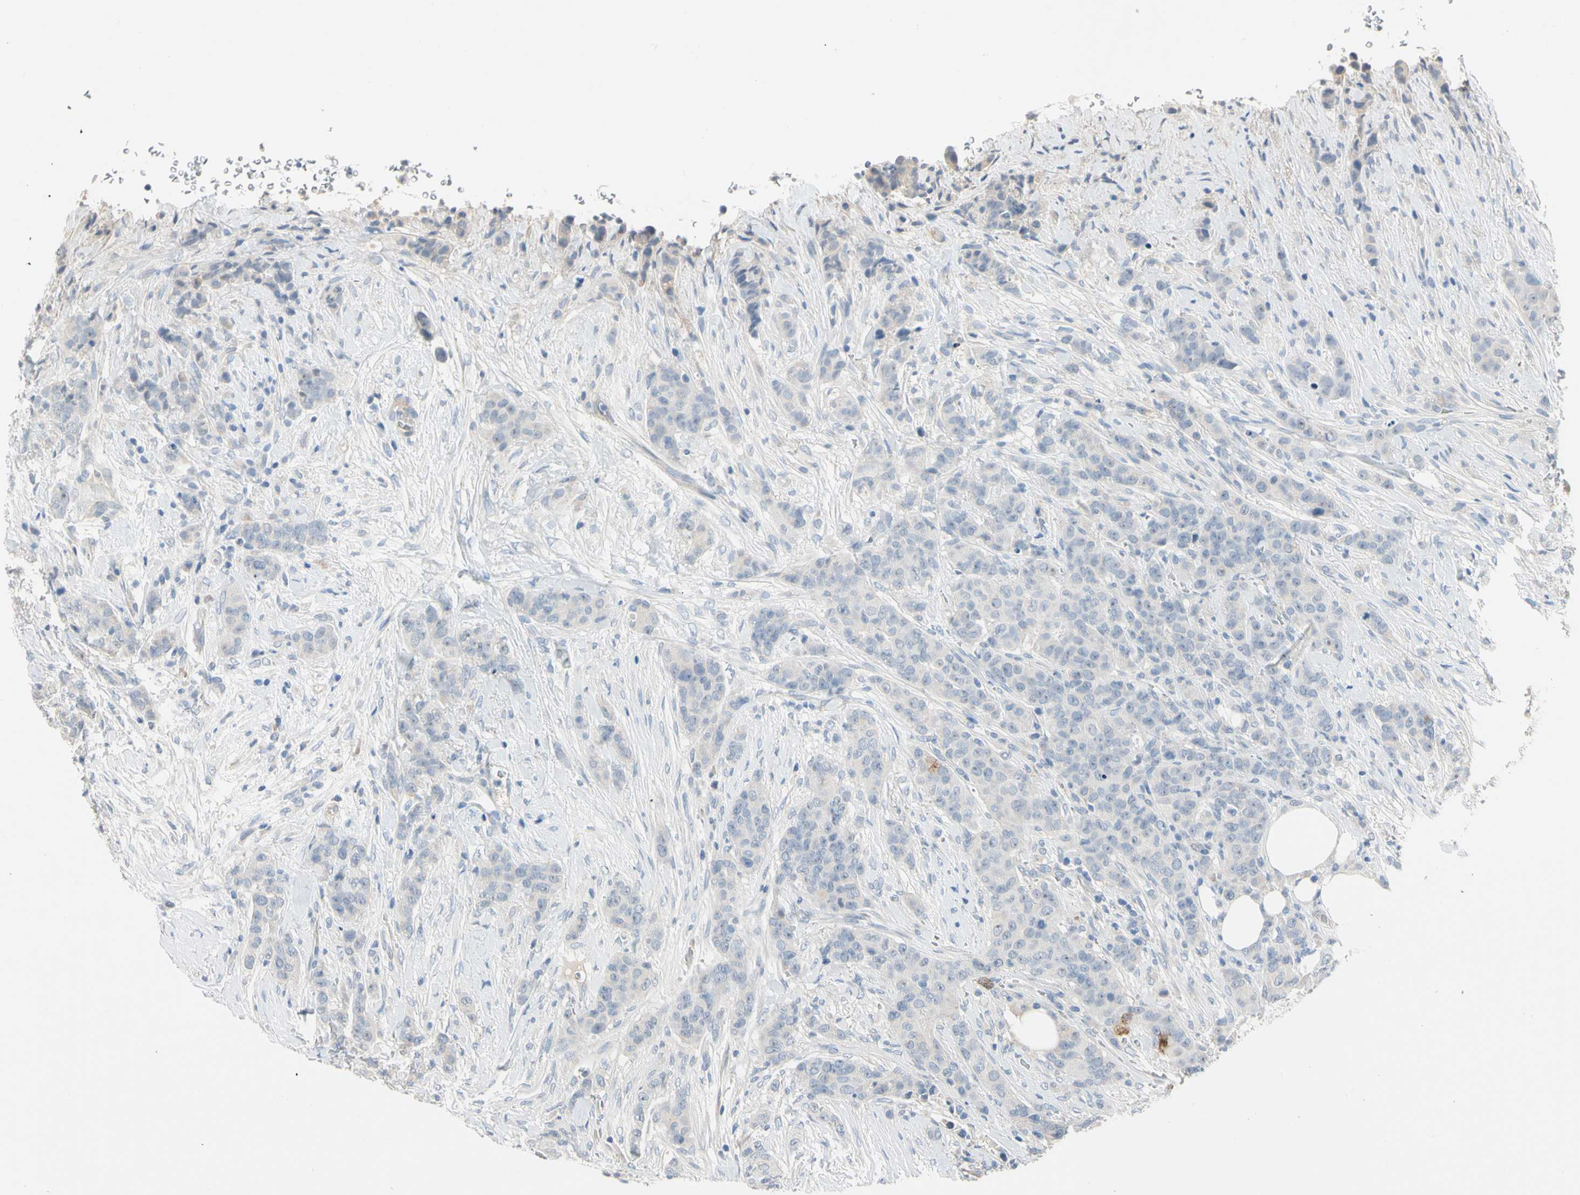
{"staining": {"intensity": "negative", "quantity": "none", "location": "none"}, "tissue": "breast cancer", "cell_type": "Tumor cells", "image_type": "cancer", "snomed": [{"axis": "morphology", "description": "Duct carcinoma"}, {"axis": "topography", "description": "Breast"}], "caption": "IHC image of neoplastic tissue: human breast cancer (invasive ductal carcinoma) stained with DAB reveals no significant protein expression in tumor cells.", "gene": "MARK1", "patient": {"sex": "female", "age": 40}}